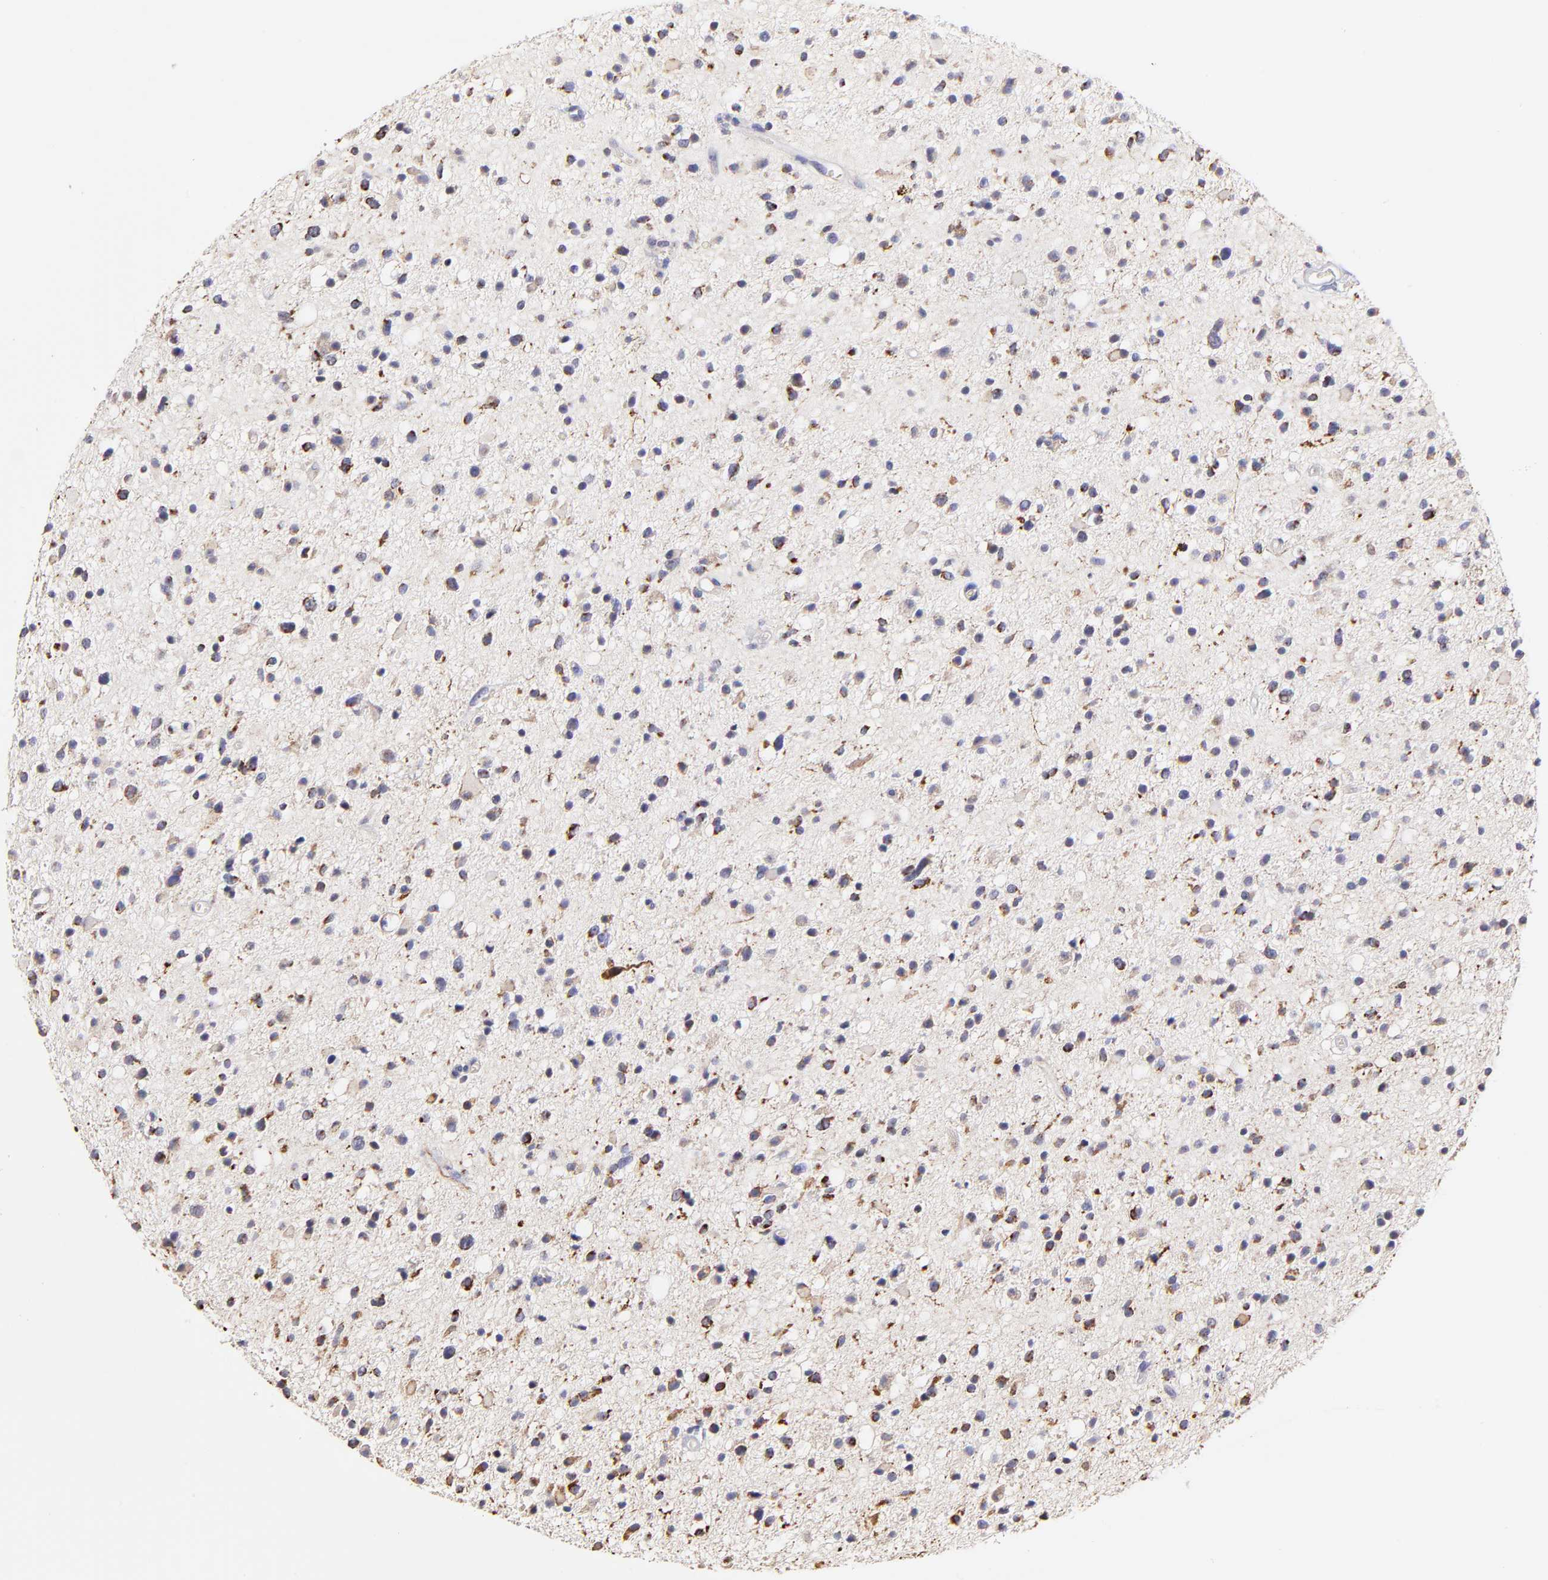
{"staining": {"intensity": "moderate", "quantity": "25%-75%", "location": "cytoplasmic/membranous"}, "tissue": "glioma", "cell_type": "Tumor cells", "image_type": "cancer", "snomed": [{"axis": "morphology", "description": "Glioma, malignant, High grade"}, {"axis": "topography", "description": "Brain"}], "caption": "Protein analysis of high-grade glioma (malignant) tissue displays moderate cytoplasmic/membranous staining in about 25%-75% of tumor cells.", "gene": "BTG2", "patient": {"sex": "male", "age": 33}}